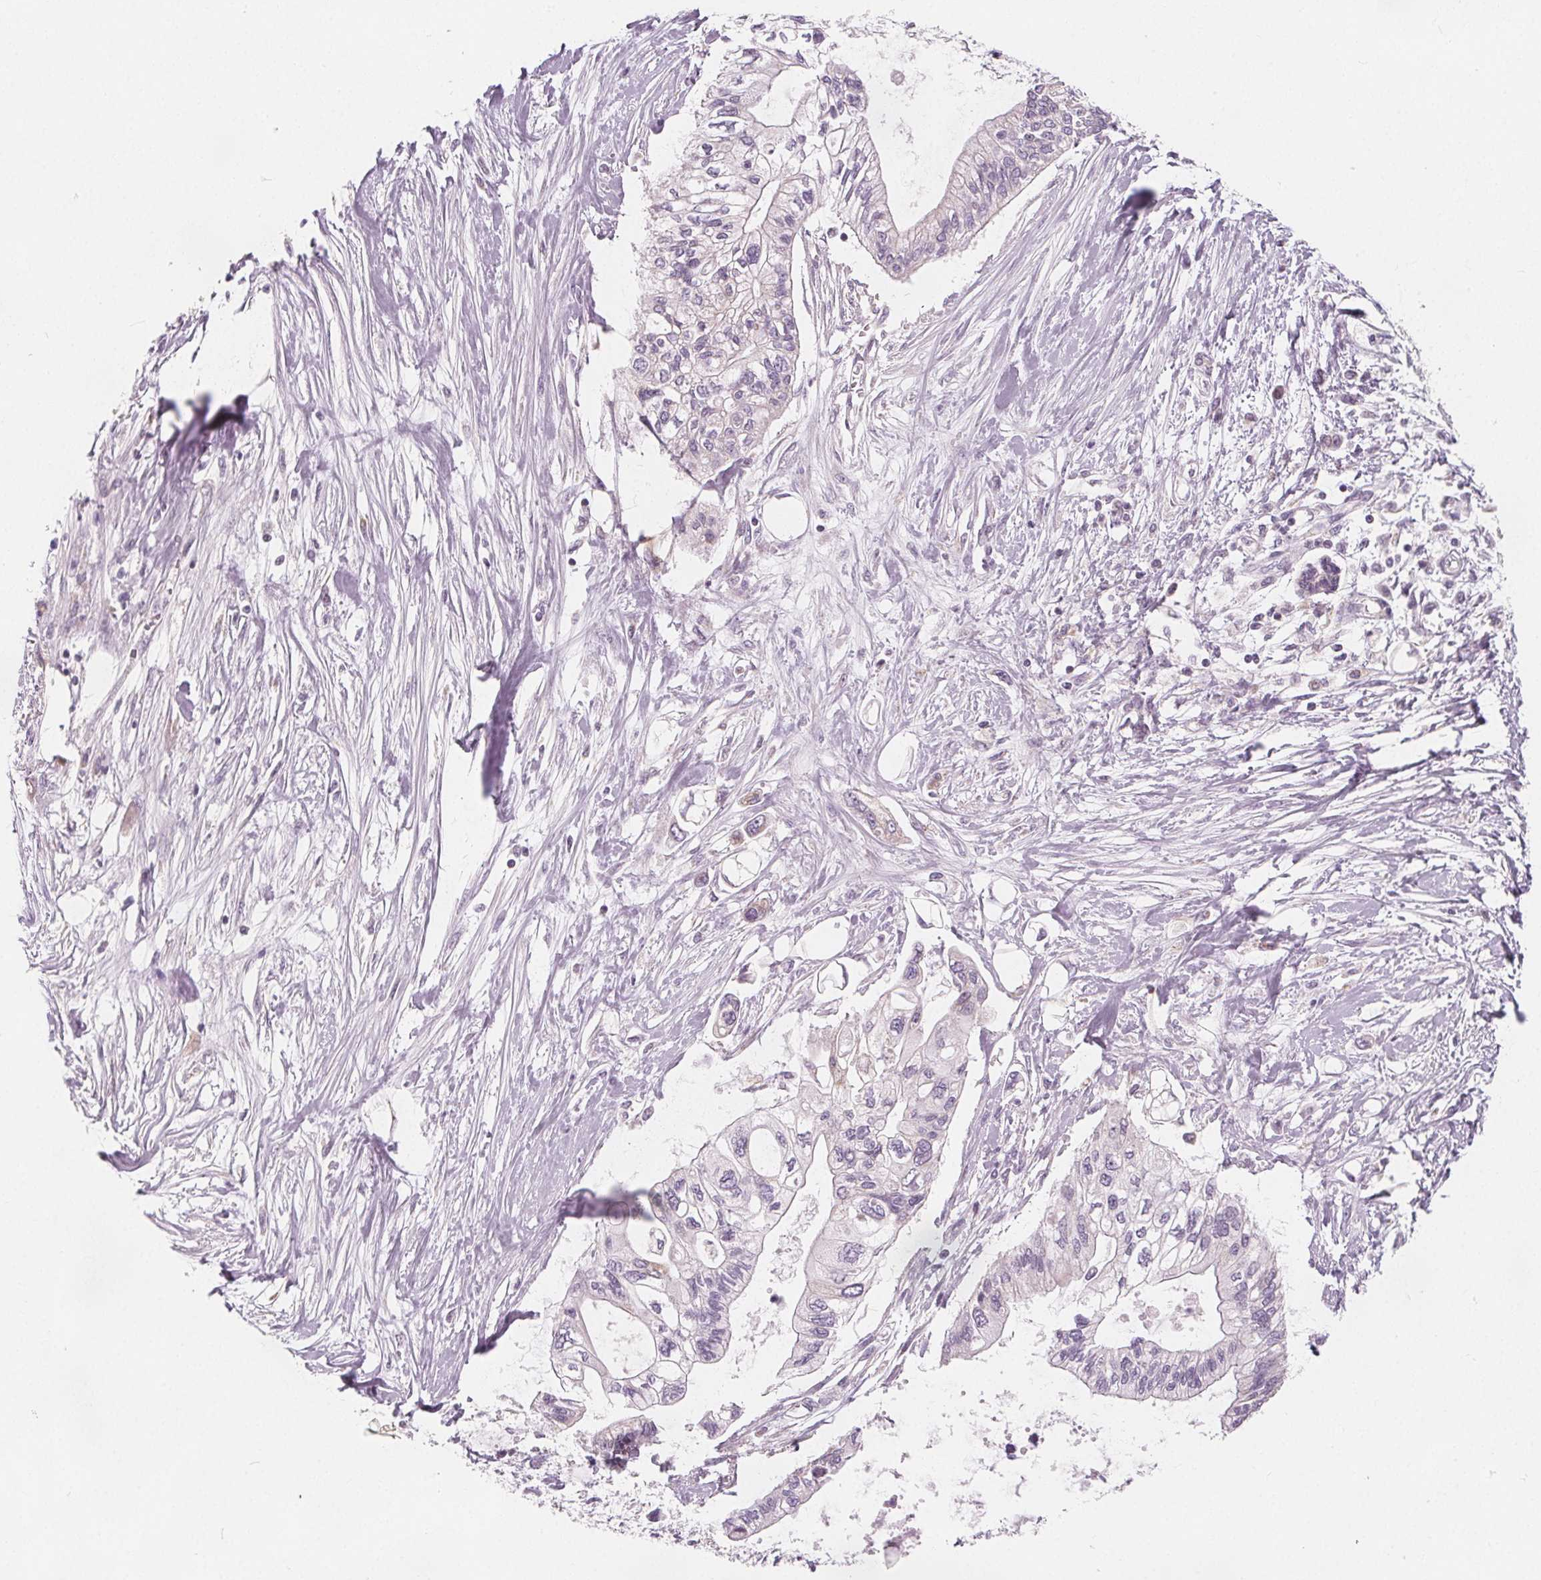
{"staining": {"intensity": "negative", "quantity": "none", "location": "none"}, "tissue": "pancreatic cancer", "cell_type": "Tumor cells", "image_type": "cancer", "snomed": [{"axis": "morphology", "description": "Adenocarcinoma, NOS"}, {"axis": "topography", "description": "Pancreas"}], "caption": "DAB (3,3'-diaminobenzidine) immunohistochemical staining of human pancreatic cancer displays no significant positivity in tumor cells. (DAB immunohistochemistry (IHC), high magnification).", "gene": "NUP210L", "patient": {"sex": "female", "age": 77}}